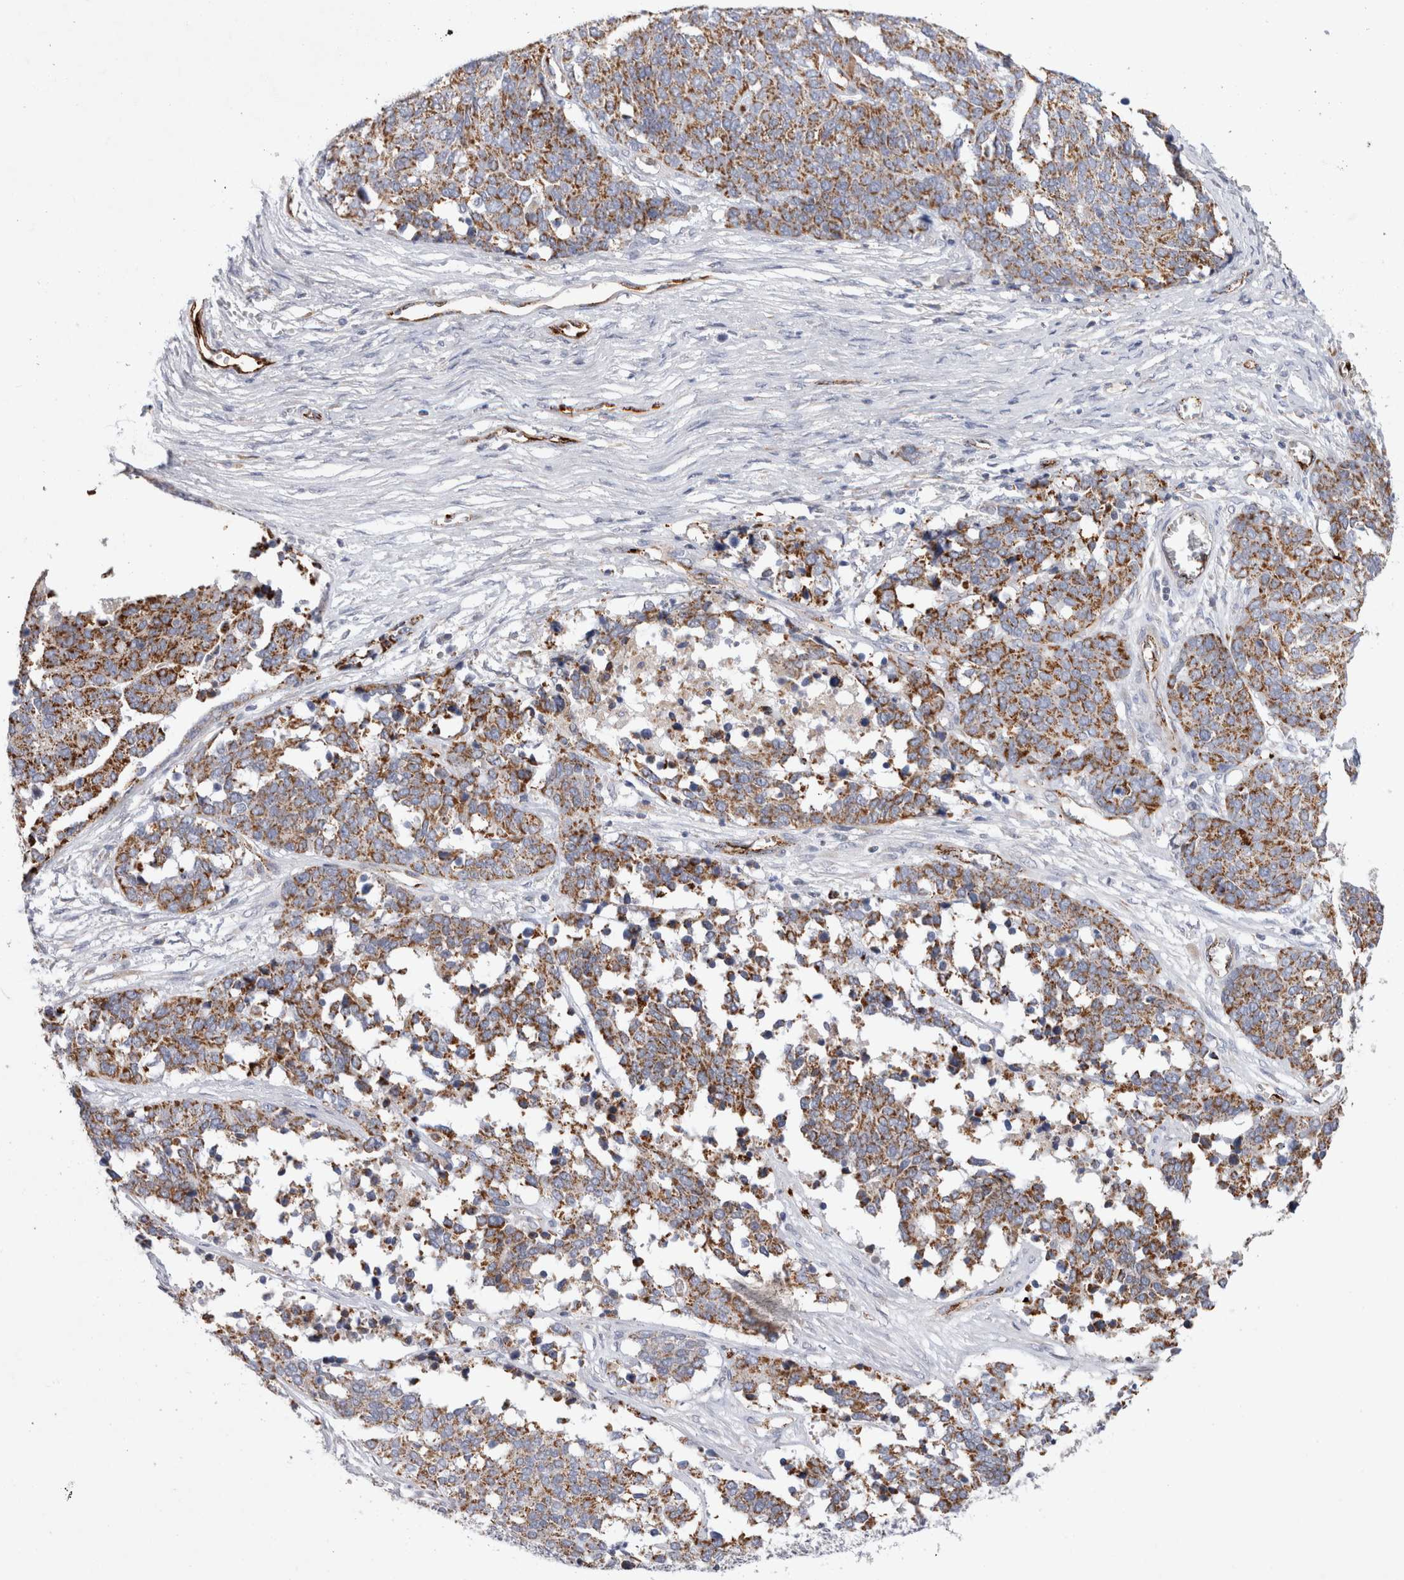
{"staining": {"intensity": "moderate", "quantity": ">75%", "location": "cytoplasmic/membranous"}, "tissue": "ovarian cancer", "cell_type": "Tumor cells", "image_type": "cancer", "snomed": [{"axis": "morphology", "description": "Cystadenocarcinoma, serous, NOS"}, {"axis": "topography", "description": "Ovary"}], "caption": "IHC histopathology image of neoplastic tissue: ovarian cancer stained using immunohistochemistry (IHC) displays medium levels of moderate protein expression localized specifically in the cytoplasmic/membranous of tumor cells, appearing as a cytoplasmic/membranous brown color.", "gene": "IARS2", "patient": {"sex": "female", "age": 44}}